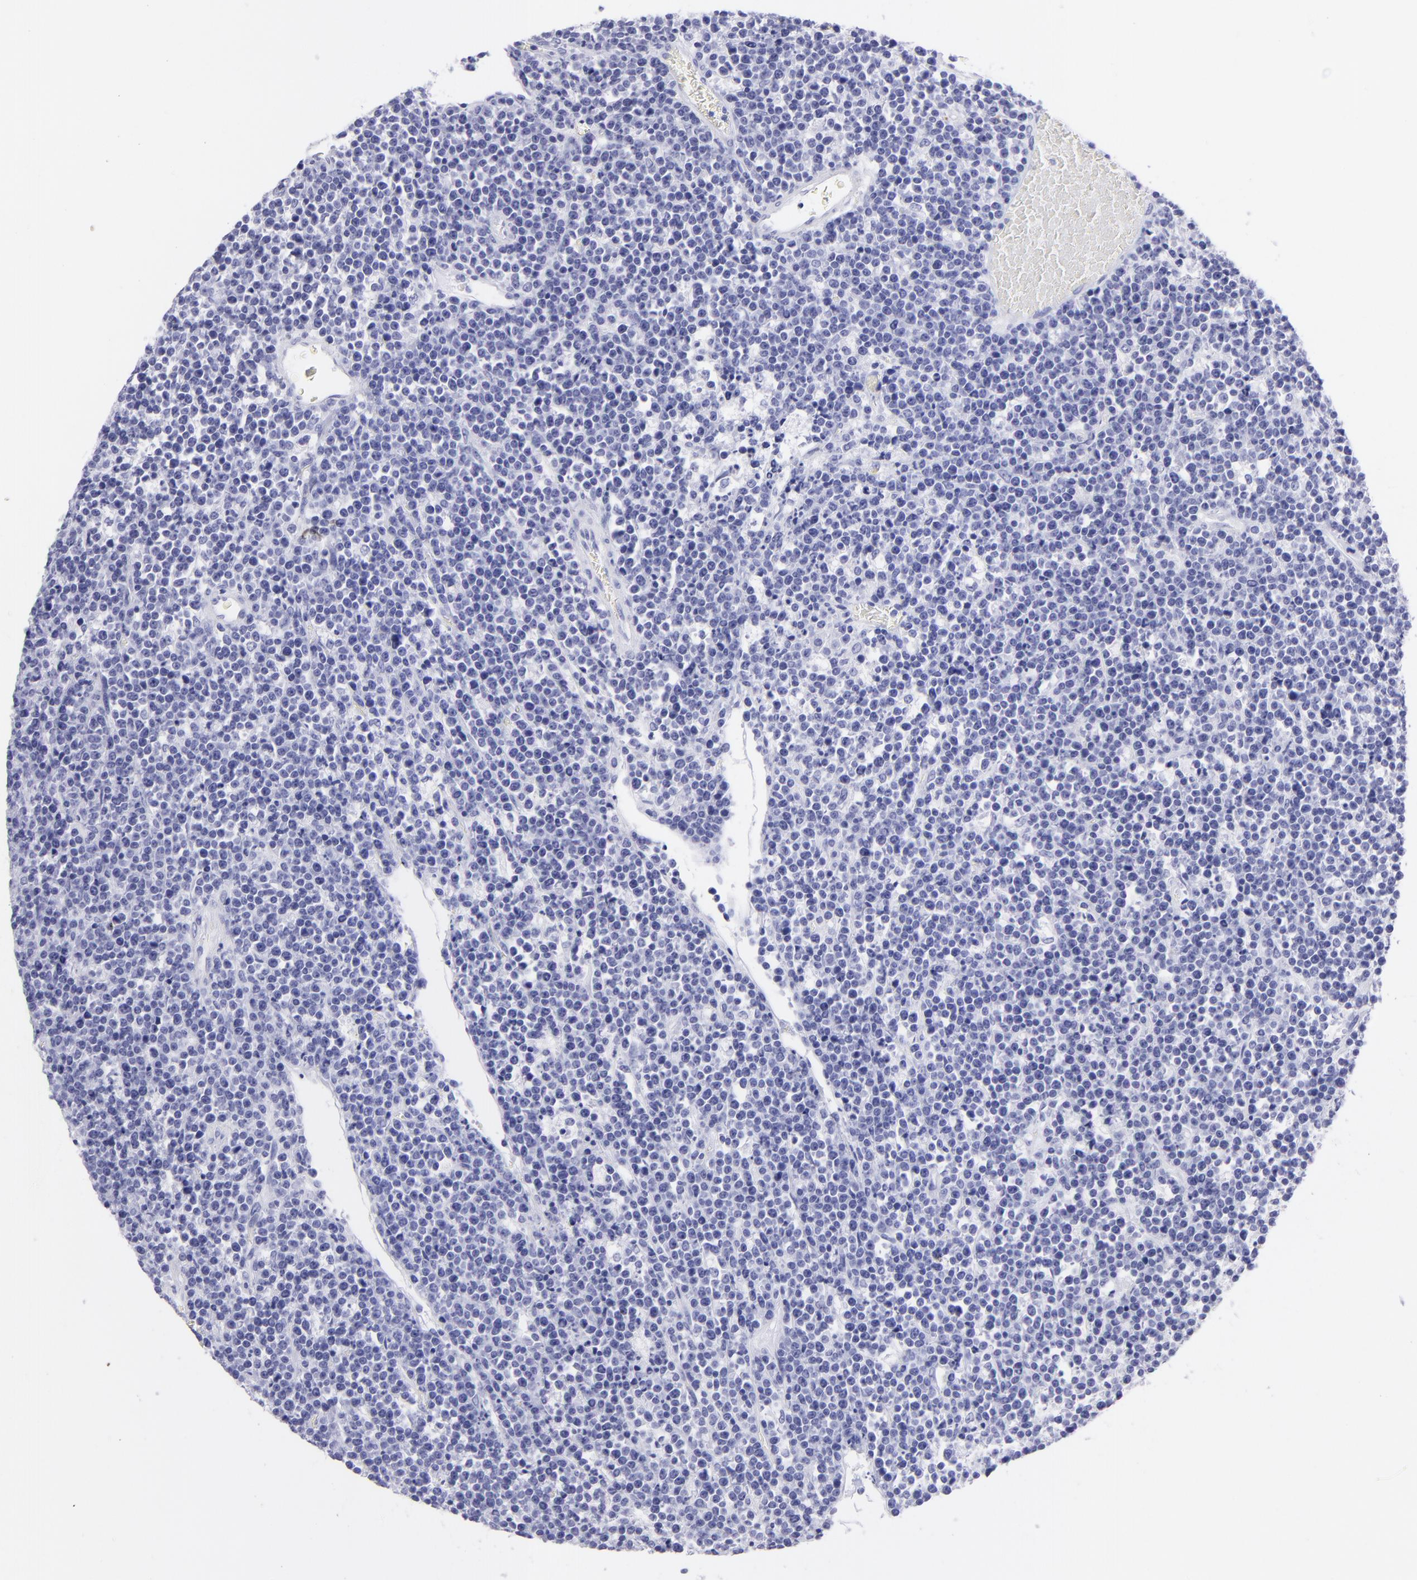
{"staining": {"intensity": "negative", "quantity": "none", "location": "none"}, "tissue": "lymphoma", "cell_type": "Tumor cells", "image_type": "cancer", "snomed": [{"axis": "morphology", "description": "Malignant lymphoma, non-Hodgkin's type, High grade"}, {"axis": "topography", "description": "Ovary"}], "caption": "Immunohistochemistry micrograph of neoplastic tissue: human high-grade malignant lymphoma, non-Hodgkin's type stained with DAB exhibits no significant protein expression in tumor cells.", "gene": "PIP", "patient": {"sex": "female", "age": 56}}